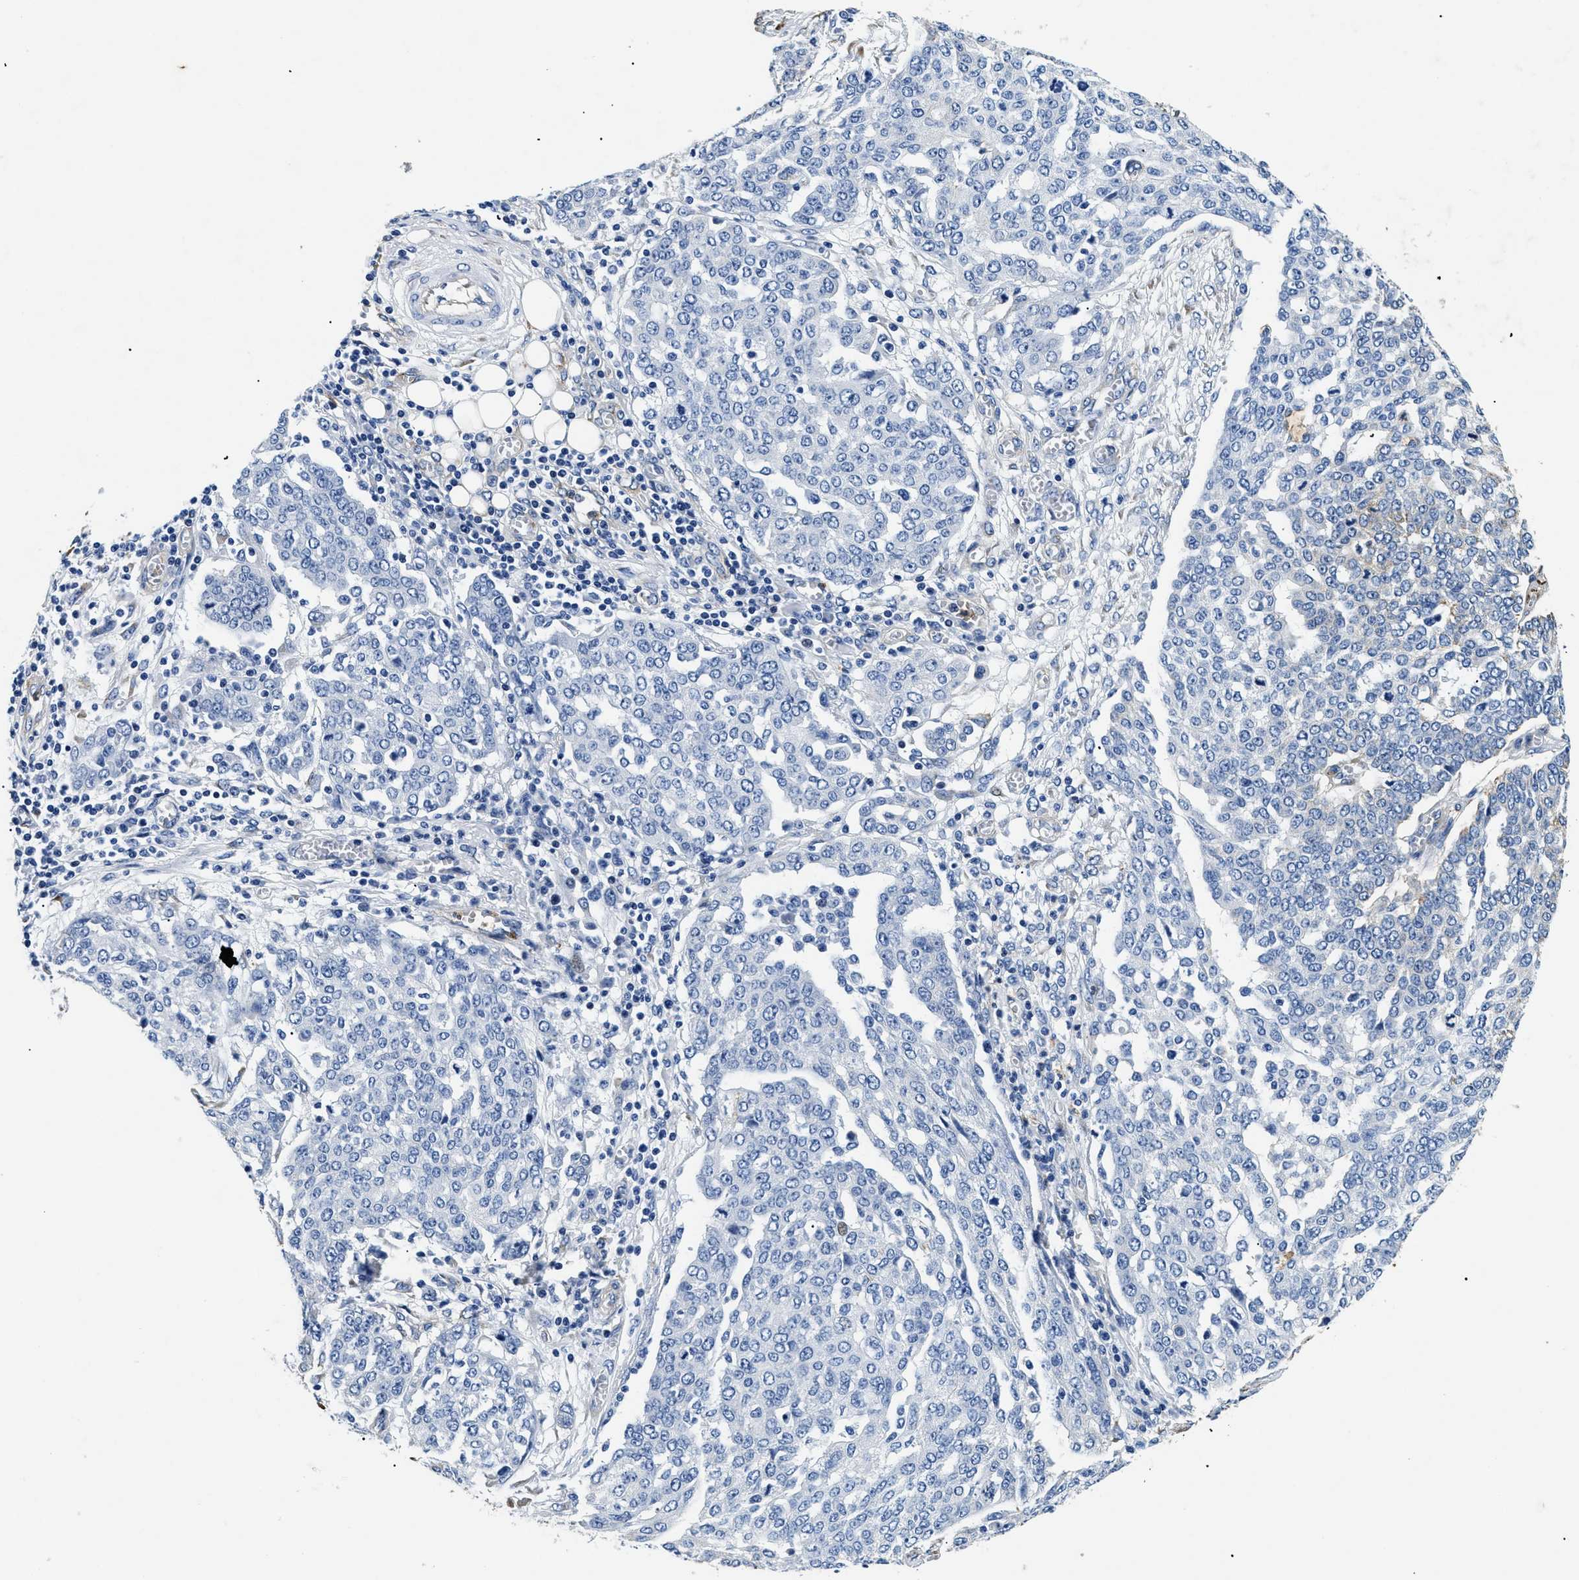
{"staining": {"intensity": "negative", "quantity": "none", "location": "none"}, "tissue": "ovarian cancer", "cell_type": "Tumor cells", "image_type": "cancer", "snomed": [{"axis": "morphology", "description": "Cystadenocarcinoma, serous, NOS"}, {"axis": "topography", "description": "Soft tissue"}, {"axis": "topography", "description": "Ovary"}], "caption": "An immunohistochemistry (IHC) micrograph of ovarian serous cystadenocarcinoma is shown. There is no staining in tumor cells of ovarian serous cystadenocarcinoma. Brightfield microscopy of immunohistochemistry (IHC) stained with DAB (3,3'-diaminobenzidine) (brown) and hematoxylin (blue), captured at high magnification.", "gene": "LAMA3", "patient": {"sex": "female", "age": 57}}